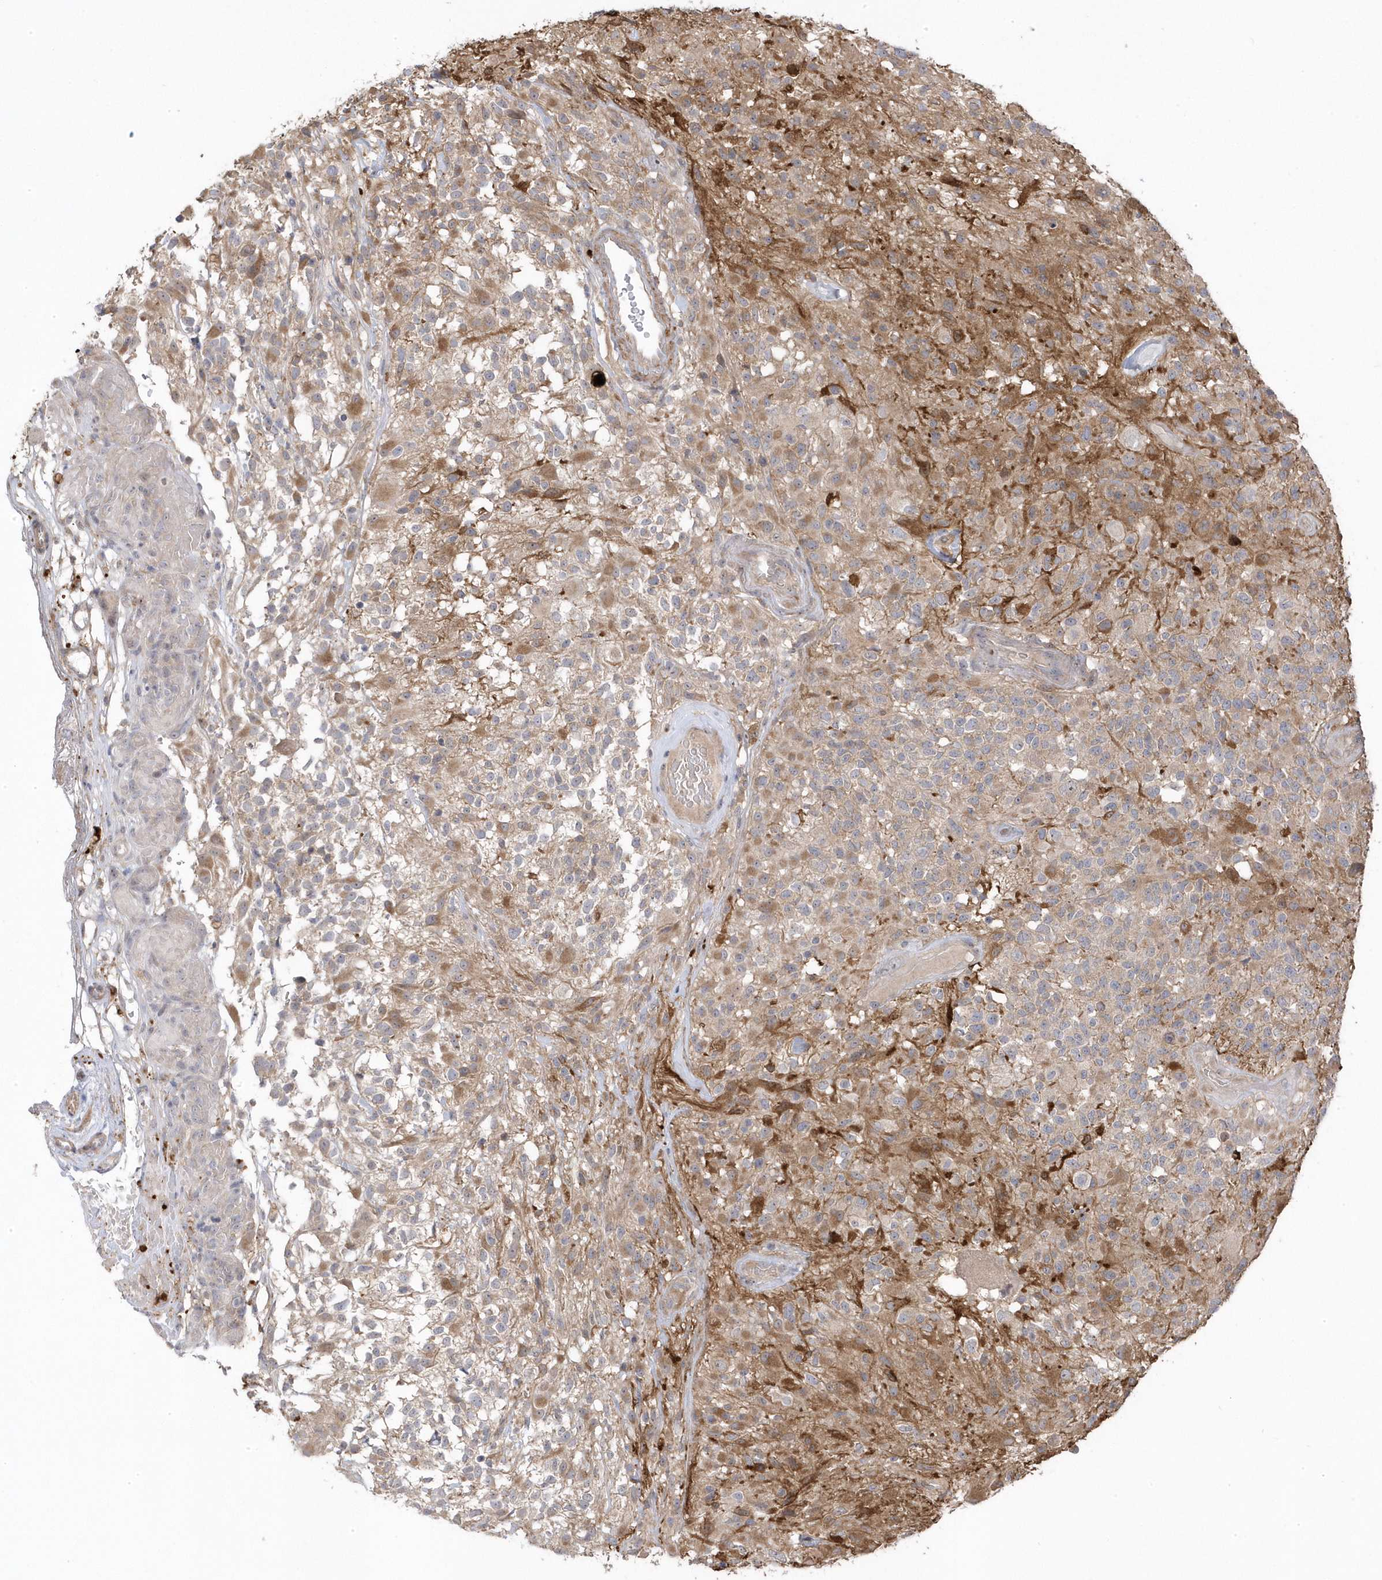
{"staining": {"intensity": "moderate", "quantity": "25%-75%", "location": "cytoplasmic/membranous"}, "tissue": "glioma", "cell_type": "Tumor cells", "image_type": "cancer", "snomed": [{"axis": "morphology", "description": "Glioma, malignant, High grade"}, {"axis": "morphology", "description": "Glioblastoma, NOS"}, {"axis": "topography", "description": "Brain"}], "caption": "A brown stain highlights moderate cytoplasmic/membranous positivity of a protein in human malignant glioma (high-grade) tumor cells. Using DAB (brown) and hematoxylin (blue) stains, captured at high magnification using brightfield microscopy.", "gene": "GTPBP6", "patient": {"sex": "male", "age": 60}}